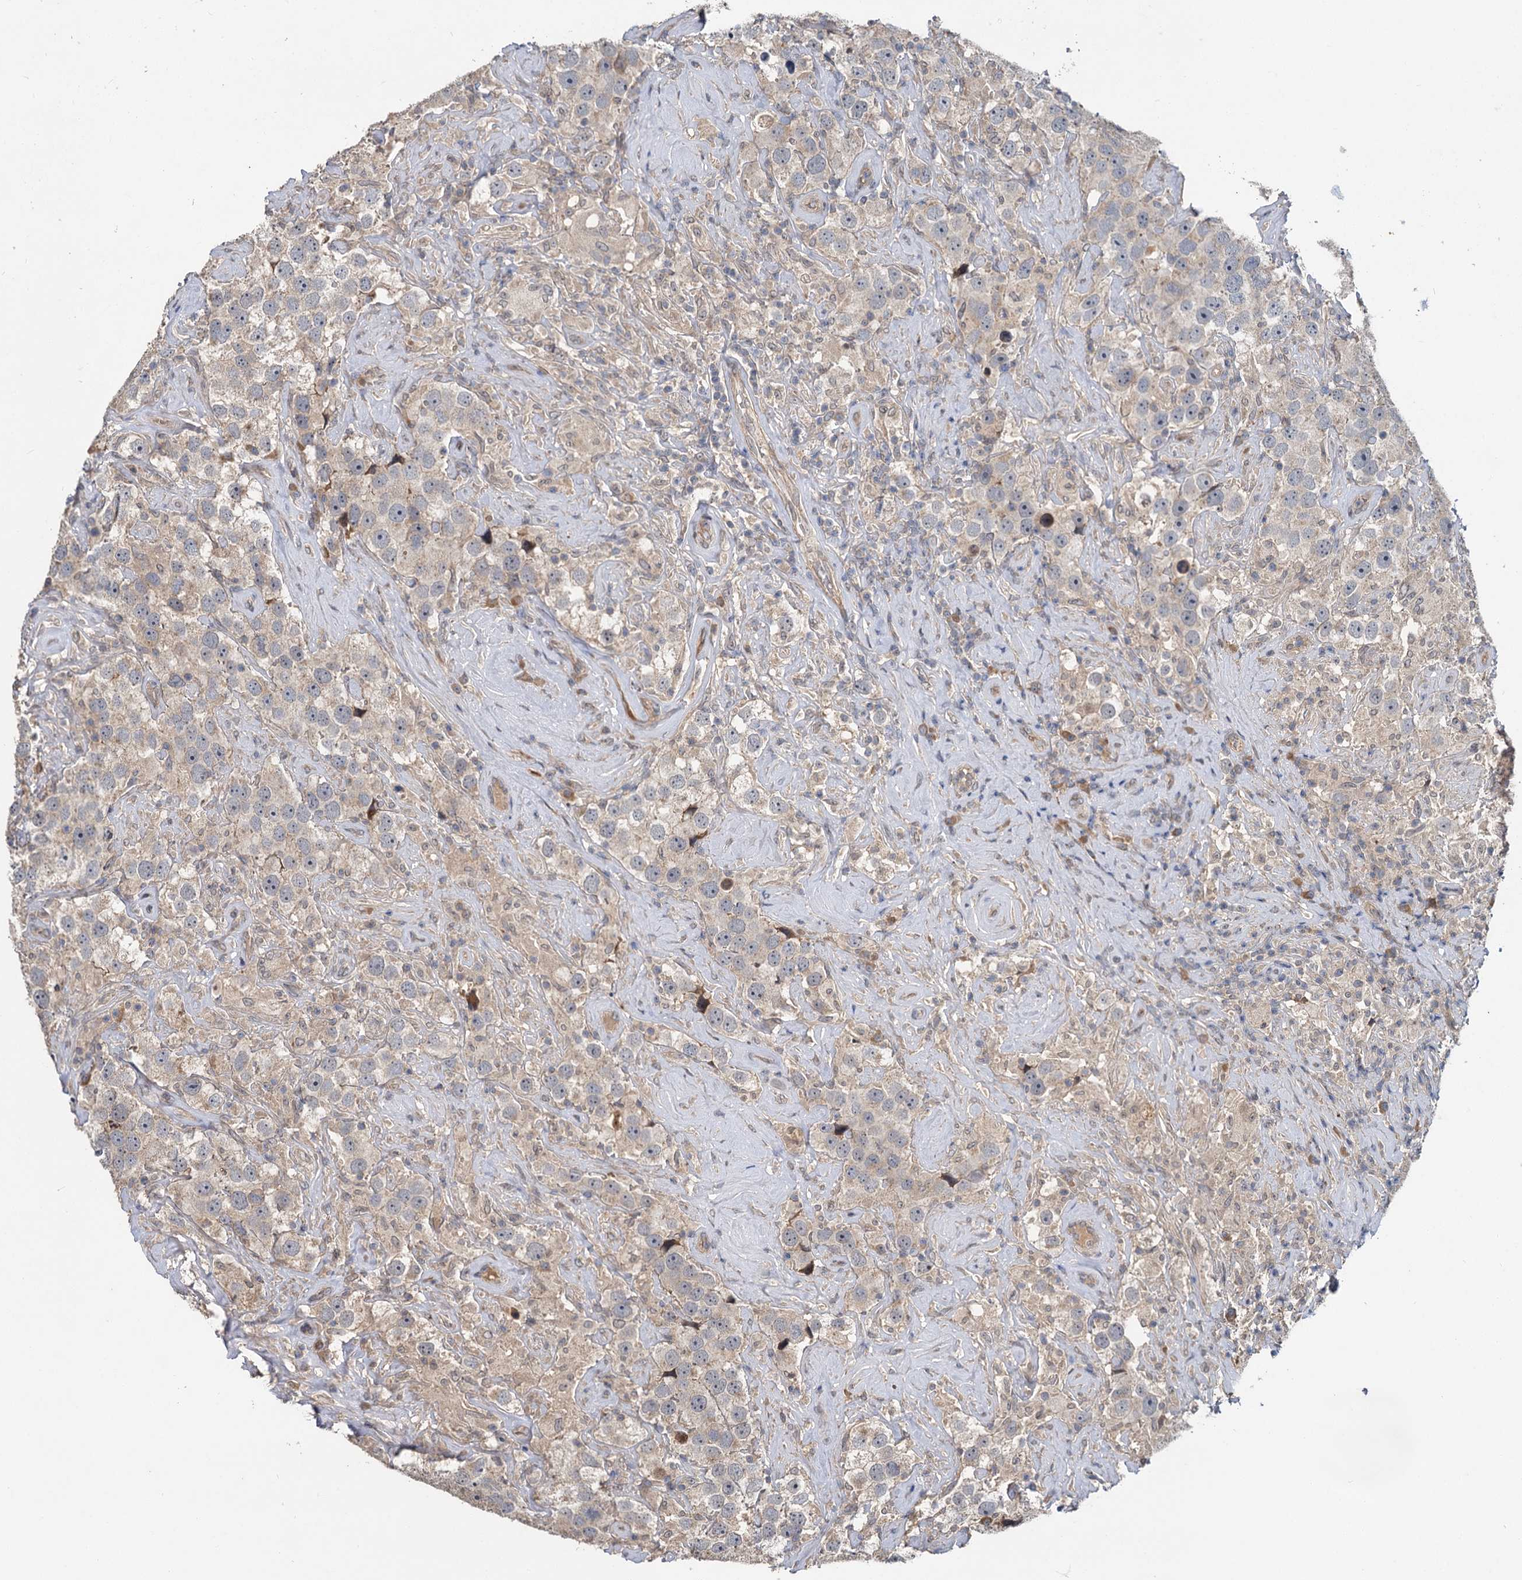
{"staining": {"intensity": "weak", "quantity": ">75%", "location": "cytoplasmic/membranous"}, "tissue": "testis cancer", "cell_type": "Tumor cells", "image_type": "cancer", "snomed": [{"axis": "morphology", "description": "Seminoma, NOS"}, {"axis": "topography", "description": "Testis"}], "caption": "Approximately >75% of tumor cells in human testis cancer show weak cytoplasmic/membranous protein positivity as visualized by brown immunohistochemical staining.", "gene": "ZNF324", "patient": {"sex": "male", "age": 49}}